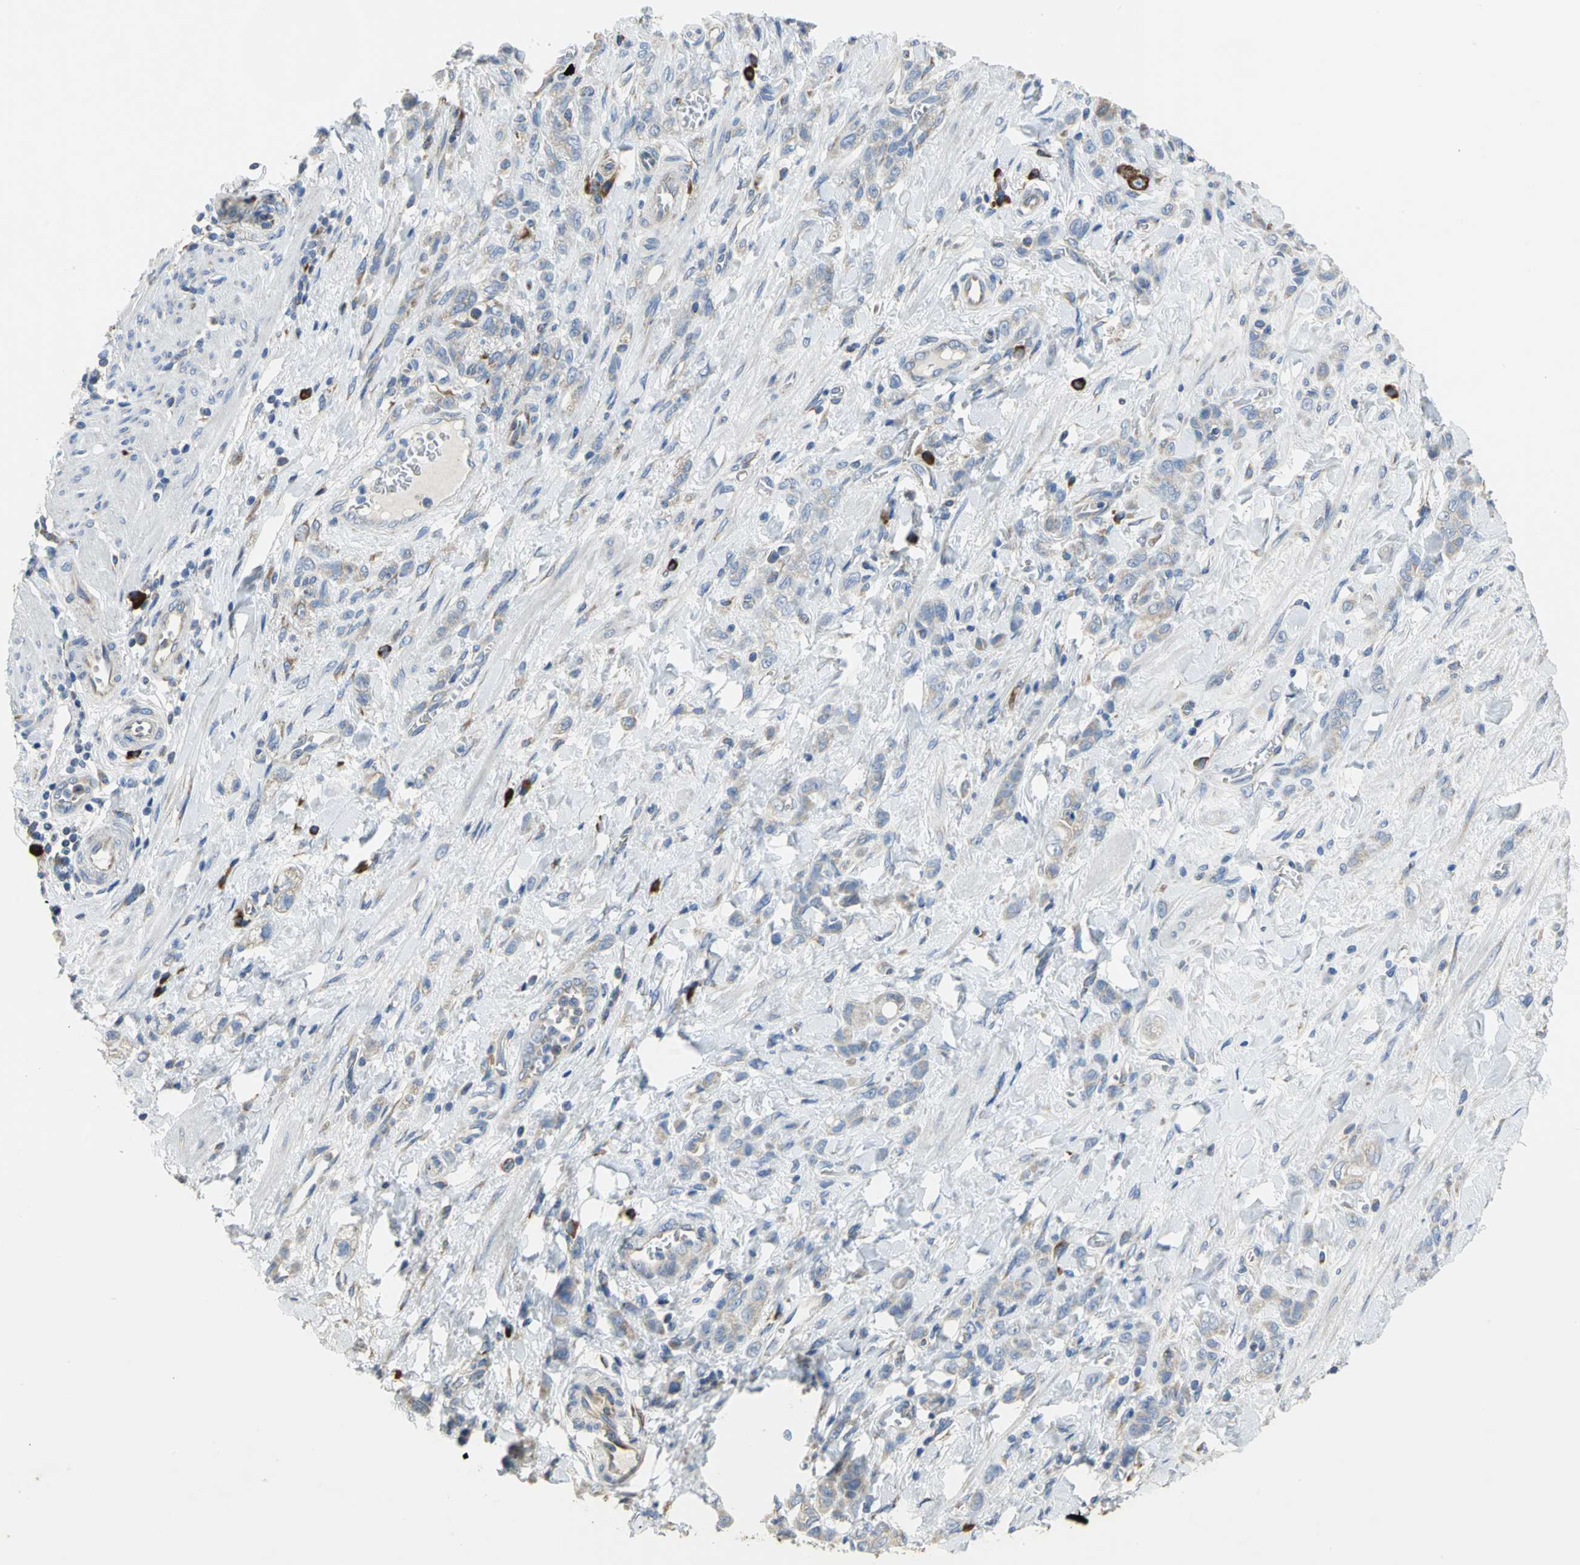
{"staining": {"intensity": "moderate", "quantity": ">75%", "location": "cytoplasmic/membranous"}, "tissue": "stomach cancer", "cell_type": "Tumor cells", "image_type": "cancer", "snomed": [{"axis": "morphology", "description": "Adenocarcinoma, NOS"}, {"axis": "topography", "description": "Stomach"}], "caption": "Immunohistochemical staining of human adenocarcinoma (stomach) shows moderate cytoplasmic/membranous protein positivity in about >75% of tumor cells. Using DAB (3,3'-diaminobenzidine) (brown) and hematoxylin (blue) stains, captured at high magnification using brightfield microscopy.", "gene": "TULP4", "patient": {"sex": "male", "age": 82}}